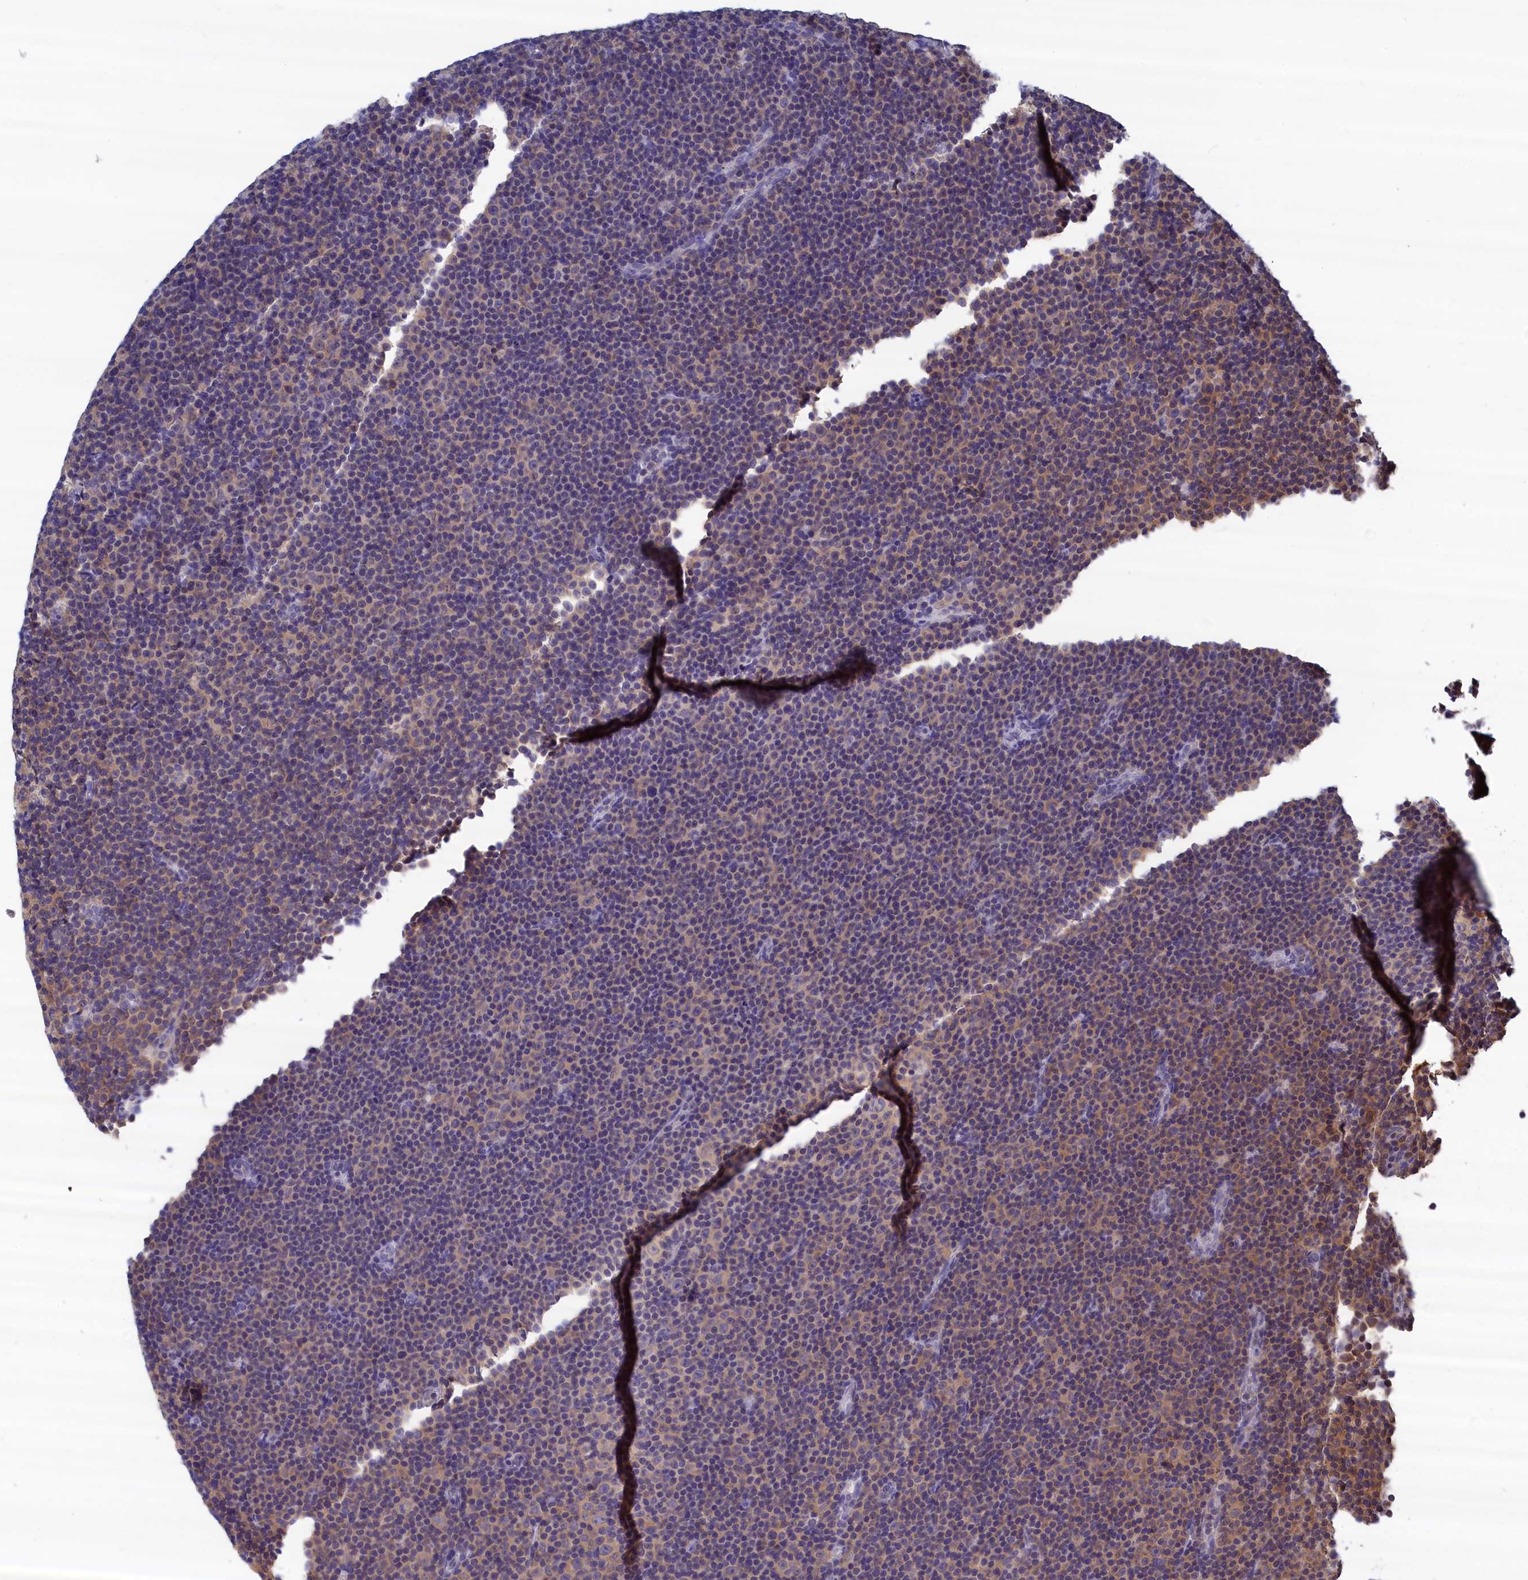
{"staining": {"intensity": "negative", "quantity": "none", "location": "none"}, "tissue": "lymphoma", "cell_type": "Tumor cells", "image_type": "cancer", "snomed": [{"axis": "morphology", "description": "Malignant lymphoma, non-Hodgkin's type, Low grade"}, {"axis": "topography", "description": "Lymph node"}], "caption": "IHC image of neoplastic tissue: lymphoma stained with DAB demonstrates no significant protein expression in tumor cells.", "gene": "PGP", "patient": {"sex": "female", "age": 67}}